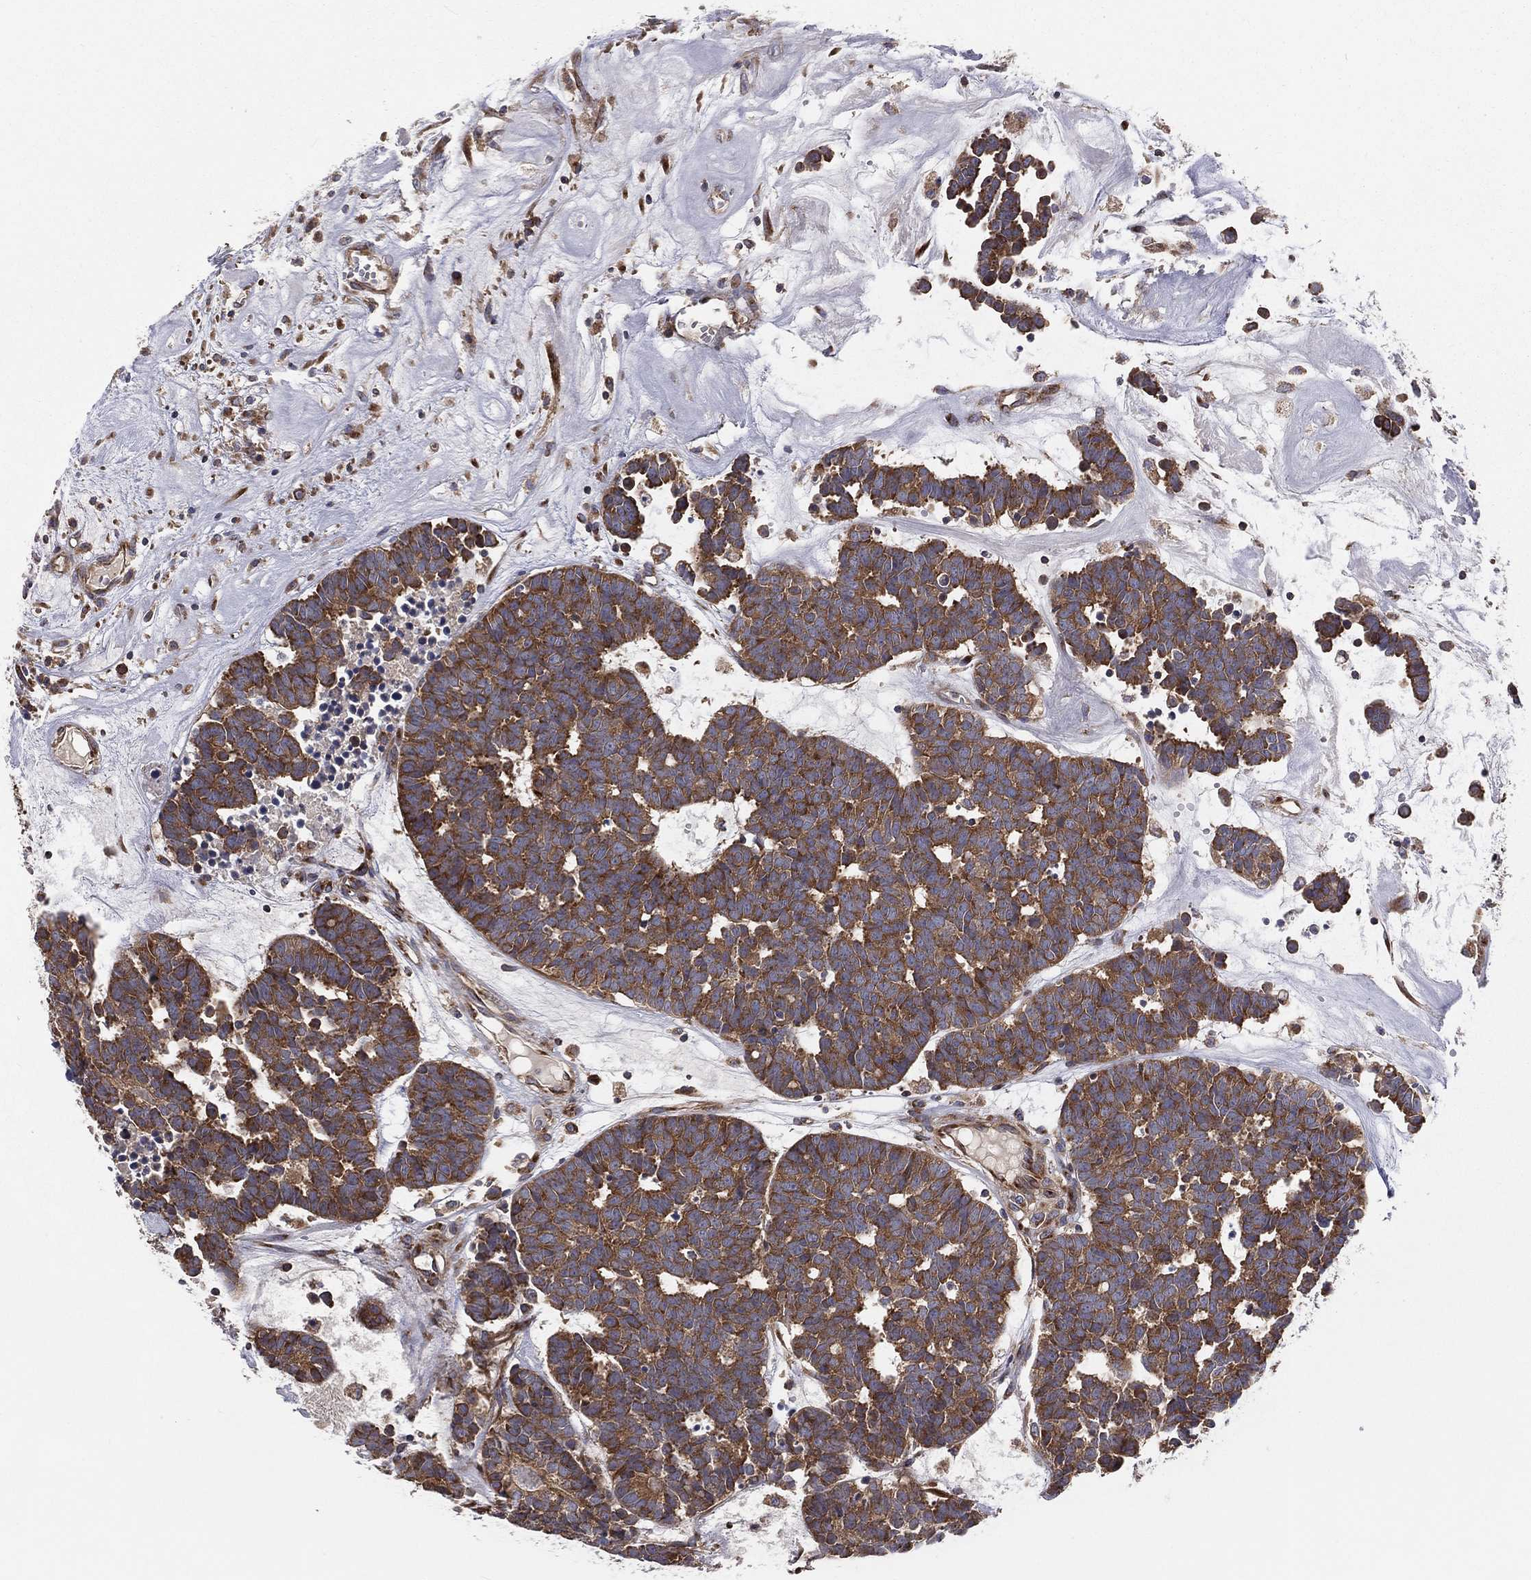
{"staining": {"intensity": "strong", "quantity": ">75%", "location": "cytoplasmic/membranous"}, "tissue": "head and neck cancer", "cell_type": "Tumor cells", "image_type": "cancer", "snomed": [{"axis": "morphology", "description": "Adenocarcinoma, NOS"}, {"axis": "topography", "description": "Head-Neck"}], "caption": "An image of head and neck adenocarcinoma stained for a protein demonstrates strong cytoplasmic/membranous brown staining in tumor cells.", "gene": "EIF2B5", "patient": {"sex": "female", "age": 81}}